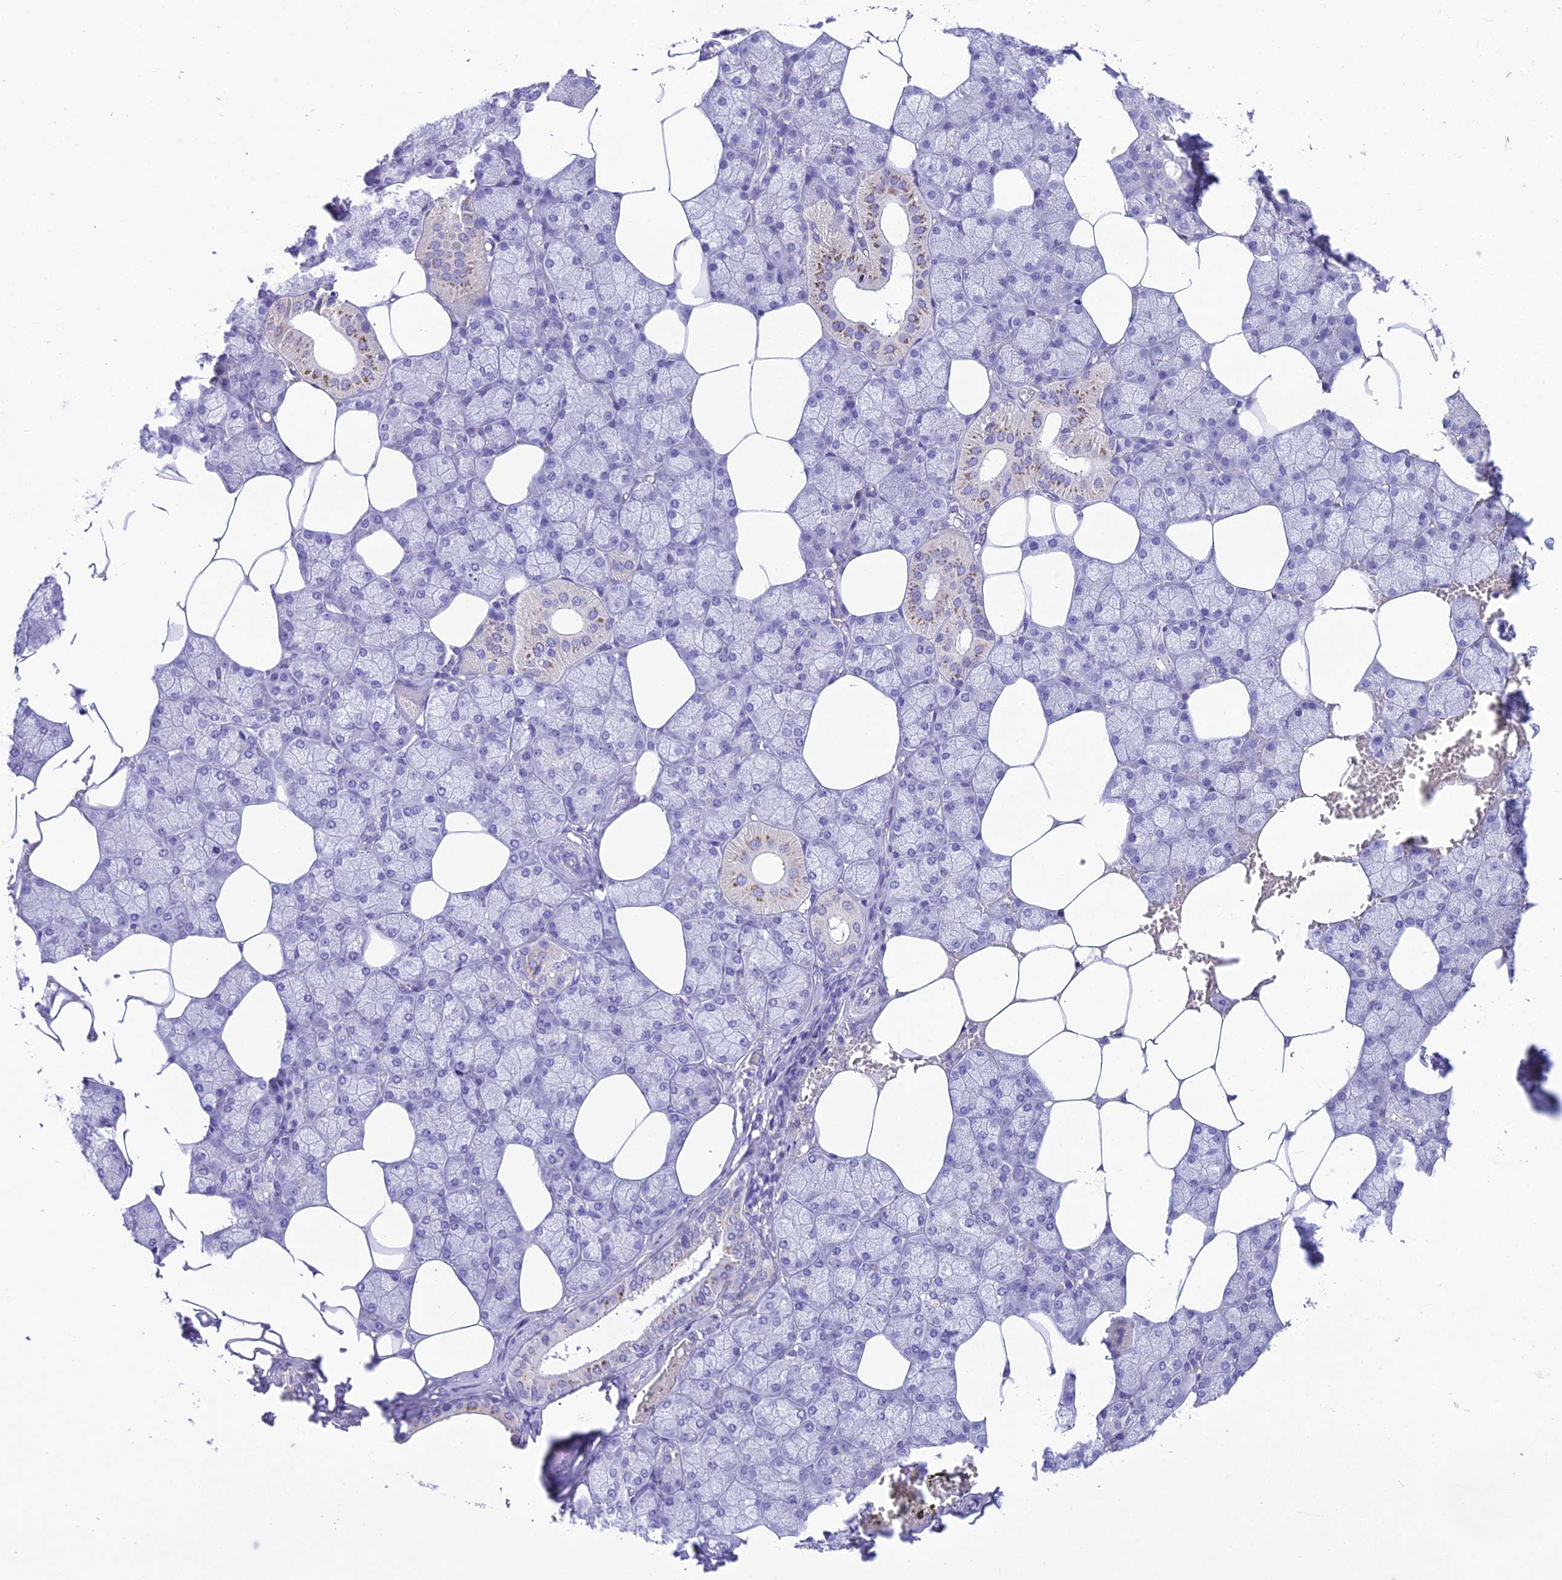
{"staining": {"intensity": "moderate", "quantity": "<25%", "location": "cytoplasmic/membranous"}, "tissue": "salivary gland", "cell_type": "Glandular cells", "image_type": "normal", "snomed": [{"axis": "morphology", "description": "Normal tissue, NOS"}, {"axis": "topography", "description": "Salivary gland"}], "caption": "Protein analysis of normal salivary gland reveals moderate cytoplasmic/membranous positivity in approximately <25% of glandular cells.", "gene": "MIIP", "patient": {"sex": "male", "age": 62}}